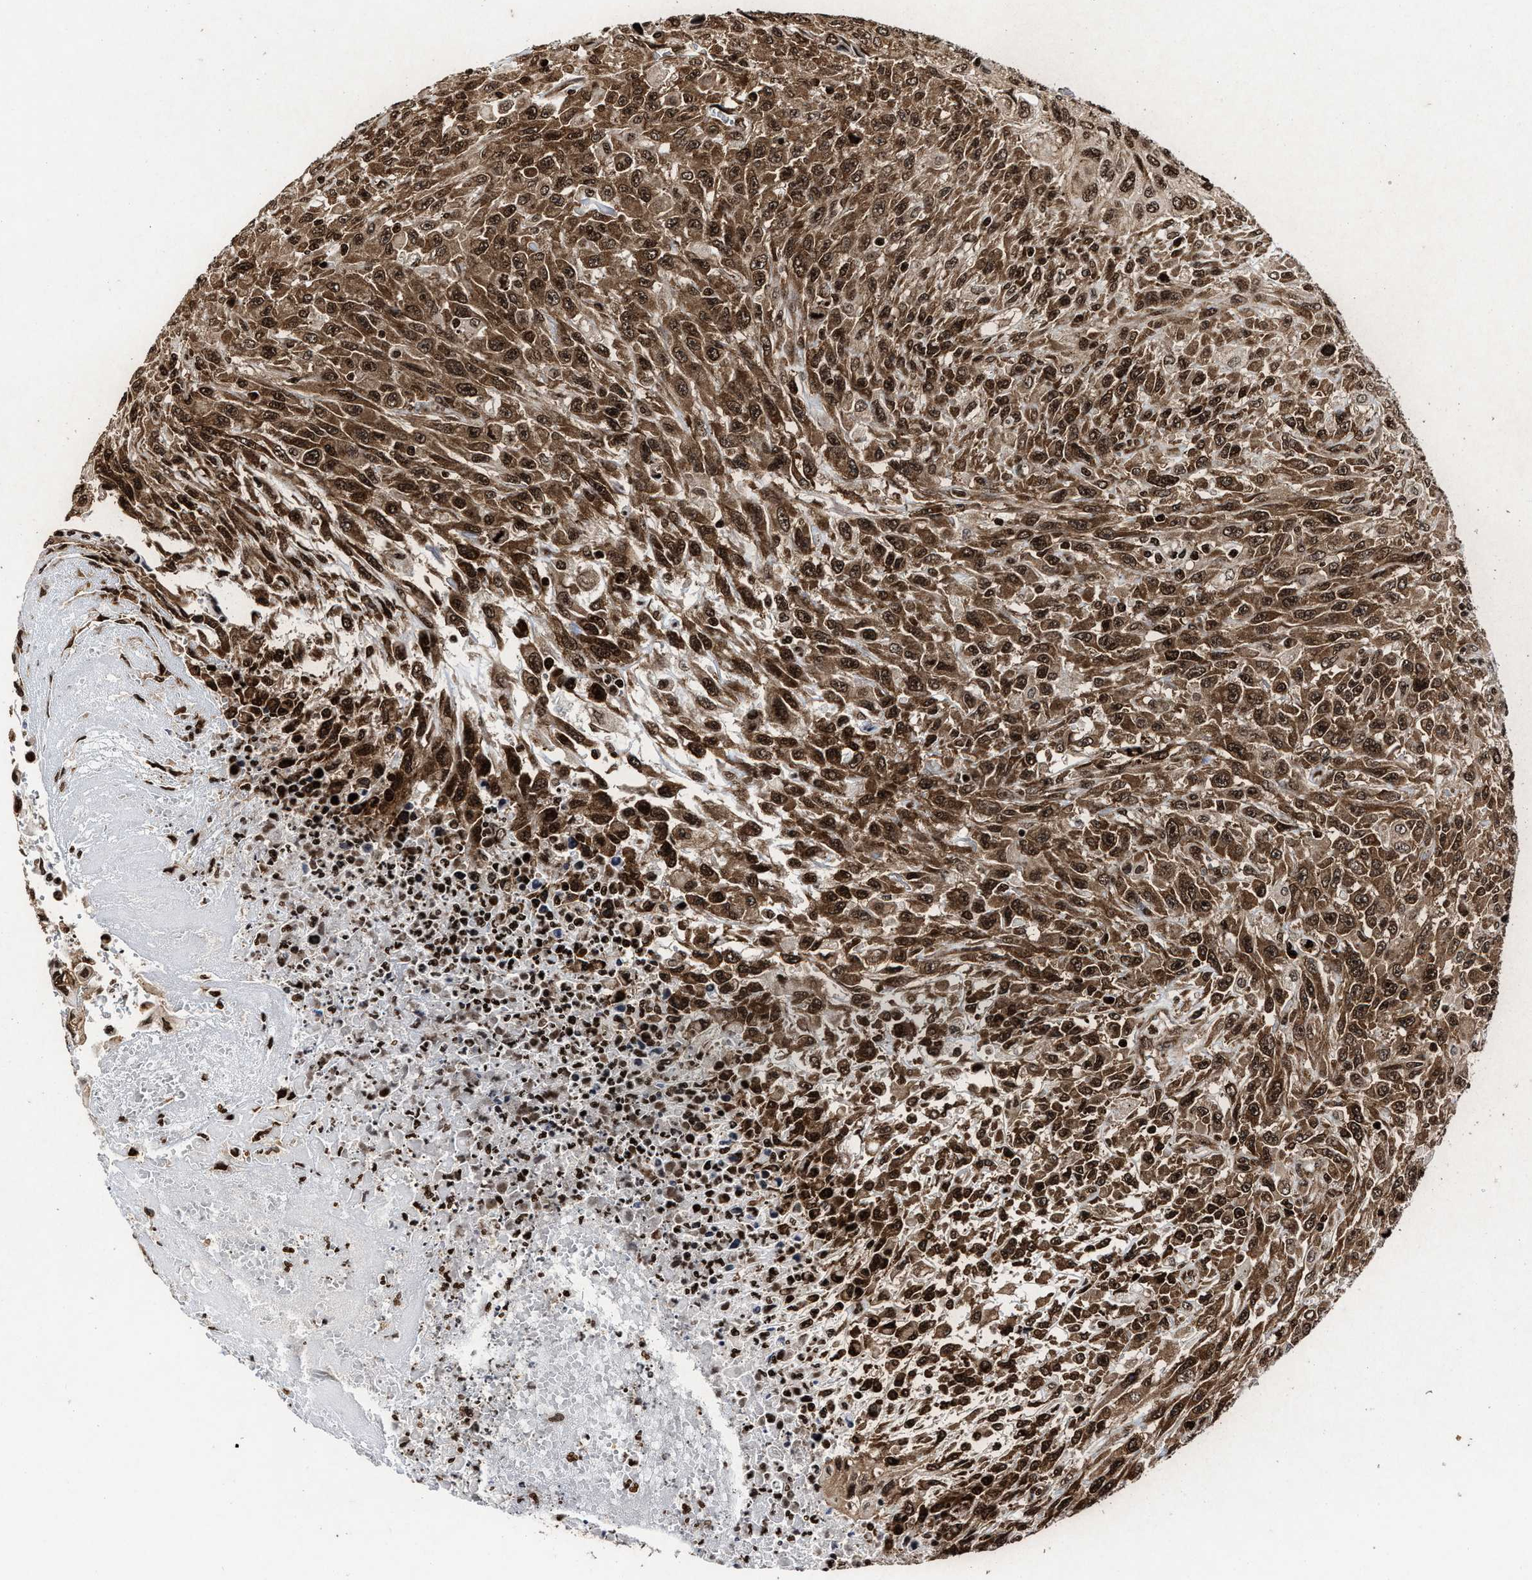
{"staining": {"intensity": "strong", "quantity": ">75%", "location": "cytoplasmic/membranous,nuclear"}, "tissue": "urothelial cancer", "cell_type": "Tumor cells", "image_type": "cancer", "snomed": [{"axis": "morphology", "description": "Urothelial carcinoma, High grade"}, {"axis": "topography", "description": "Urinary bladder"}], "caption": "Protein staining of urothelial carcinoma (high-grade) tissue displays strong cytoplasmic/membranous and nuclear staining in about >75% of tumor cells.", "gene": "ALYREF", "patient": {"sex": "male", "age": 66}}